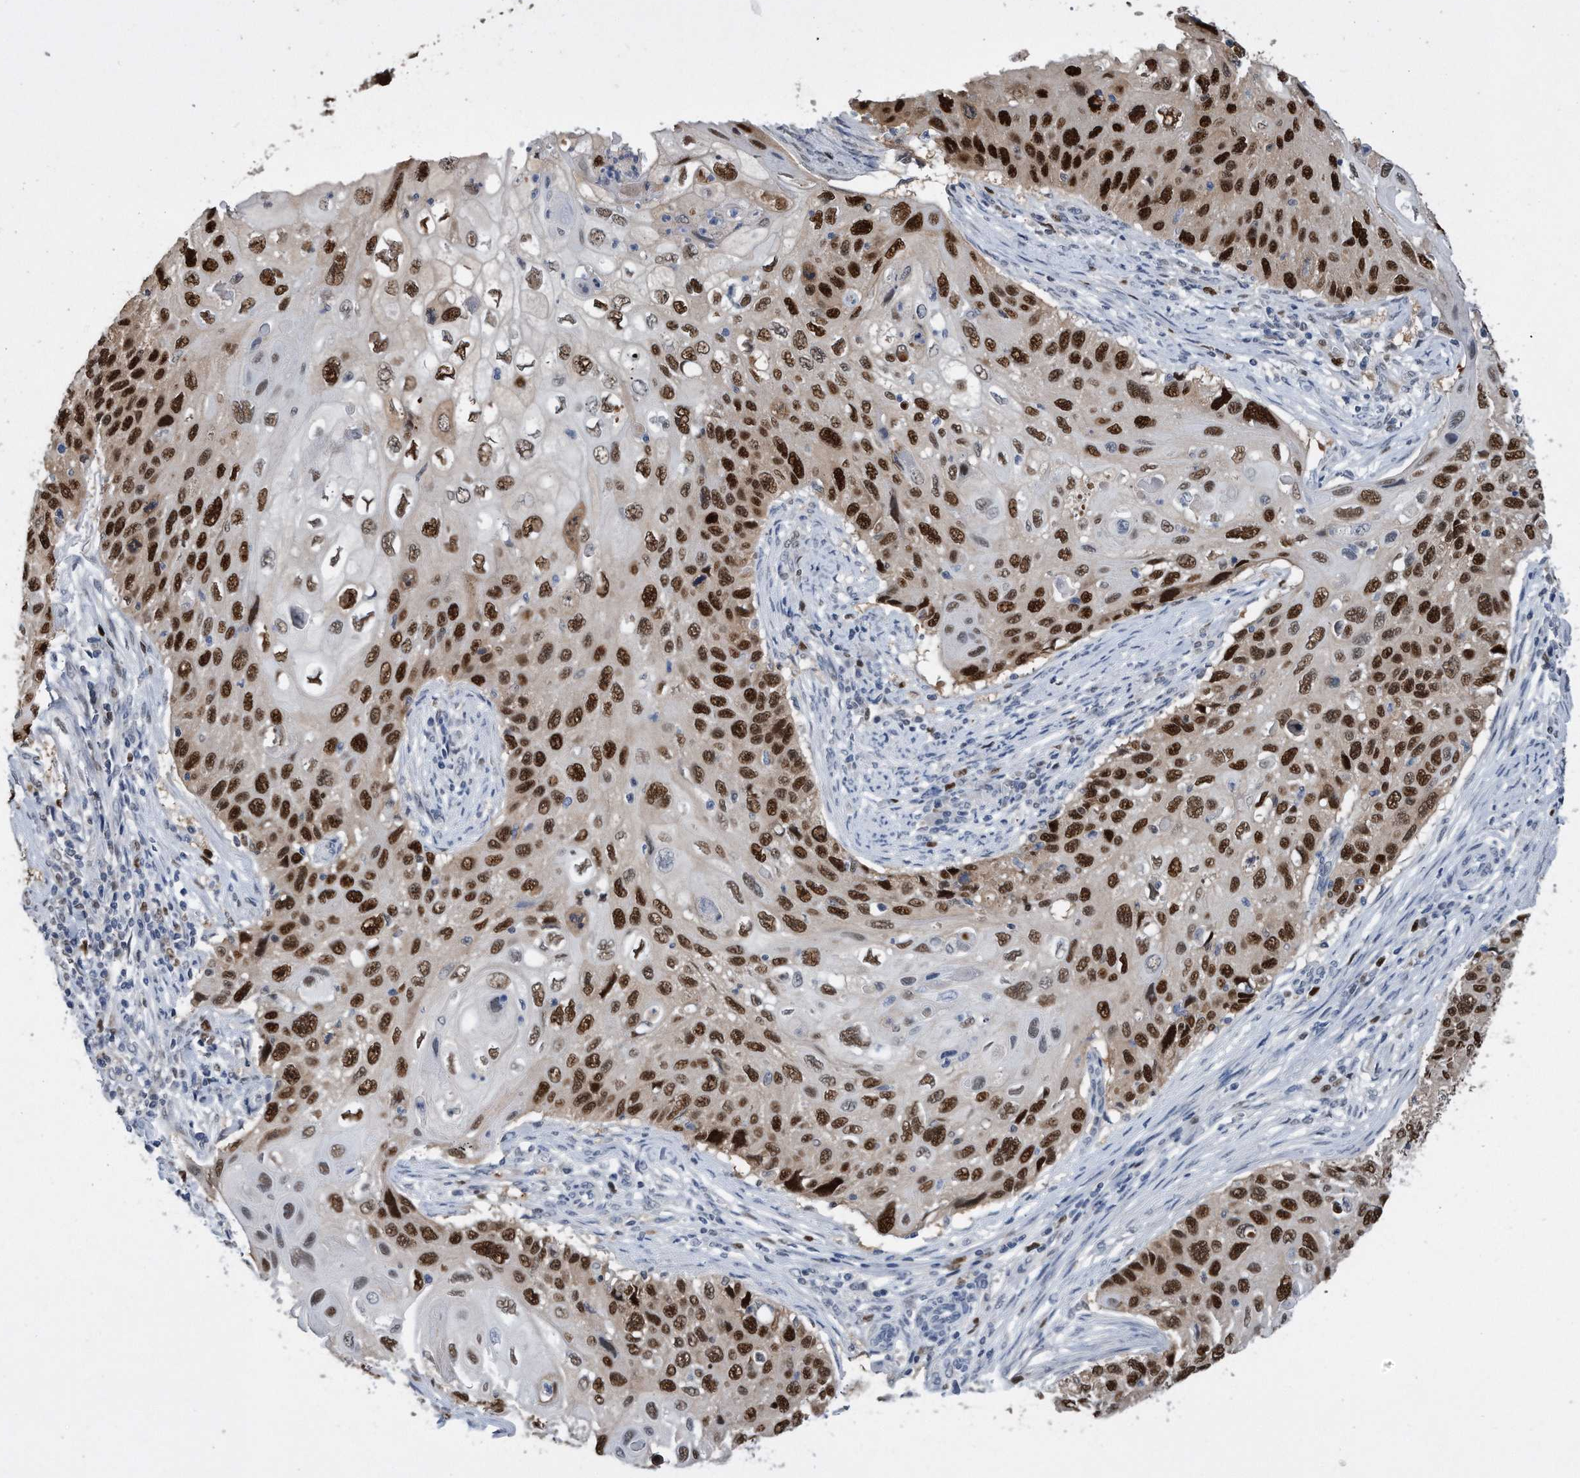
{"staining": {"intensity": "strong", "quantity": ">75%", "location": "nuclear"}, "tissue": "cervical cancer", "cell_type": "Tumor cells", "image_type": "cancer", "snomed": [{"axis": "morphology", "description": "Squamous cell carcinoma, NOS"}, {"axis": "topography", "description": "Cervix"}], "caption": "Cervical cancer stained for a protein shows strong nuclear positivity in tumor cells.", "gene": "PCNA", "patient": {"sex": "female", "age": 70}}